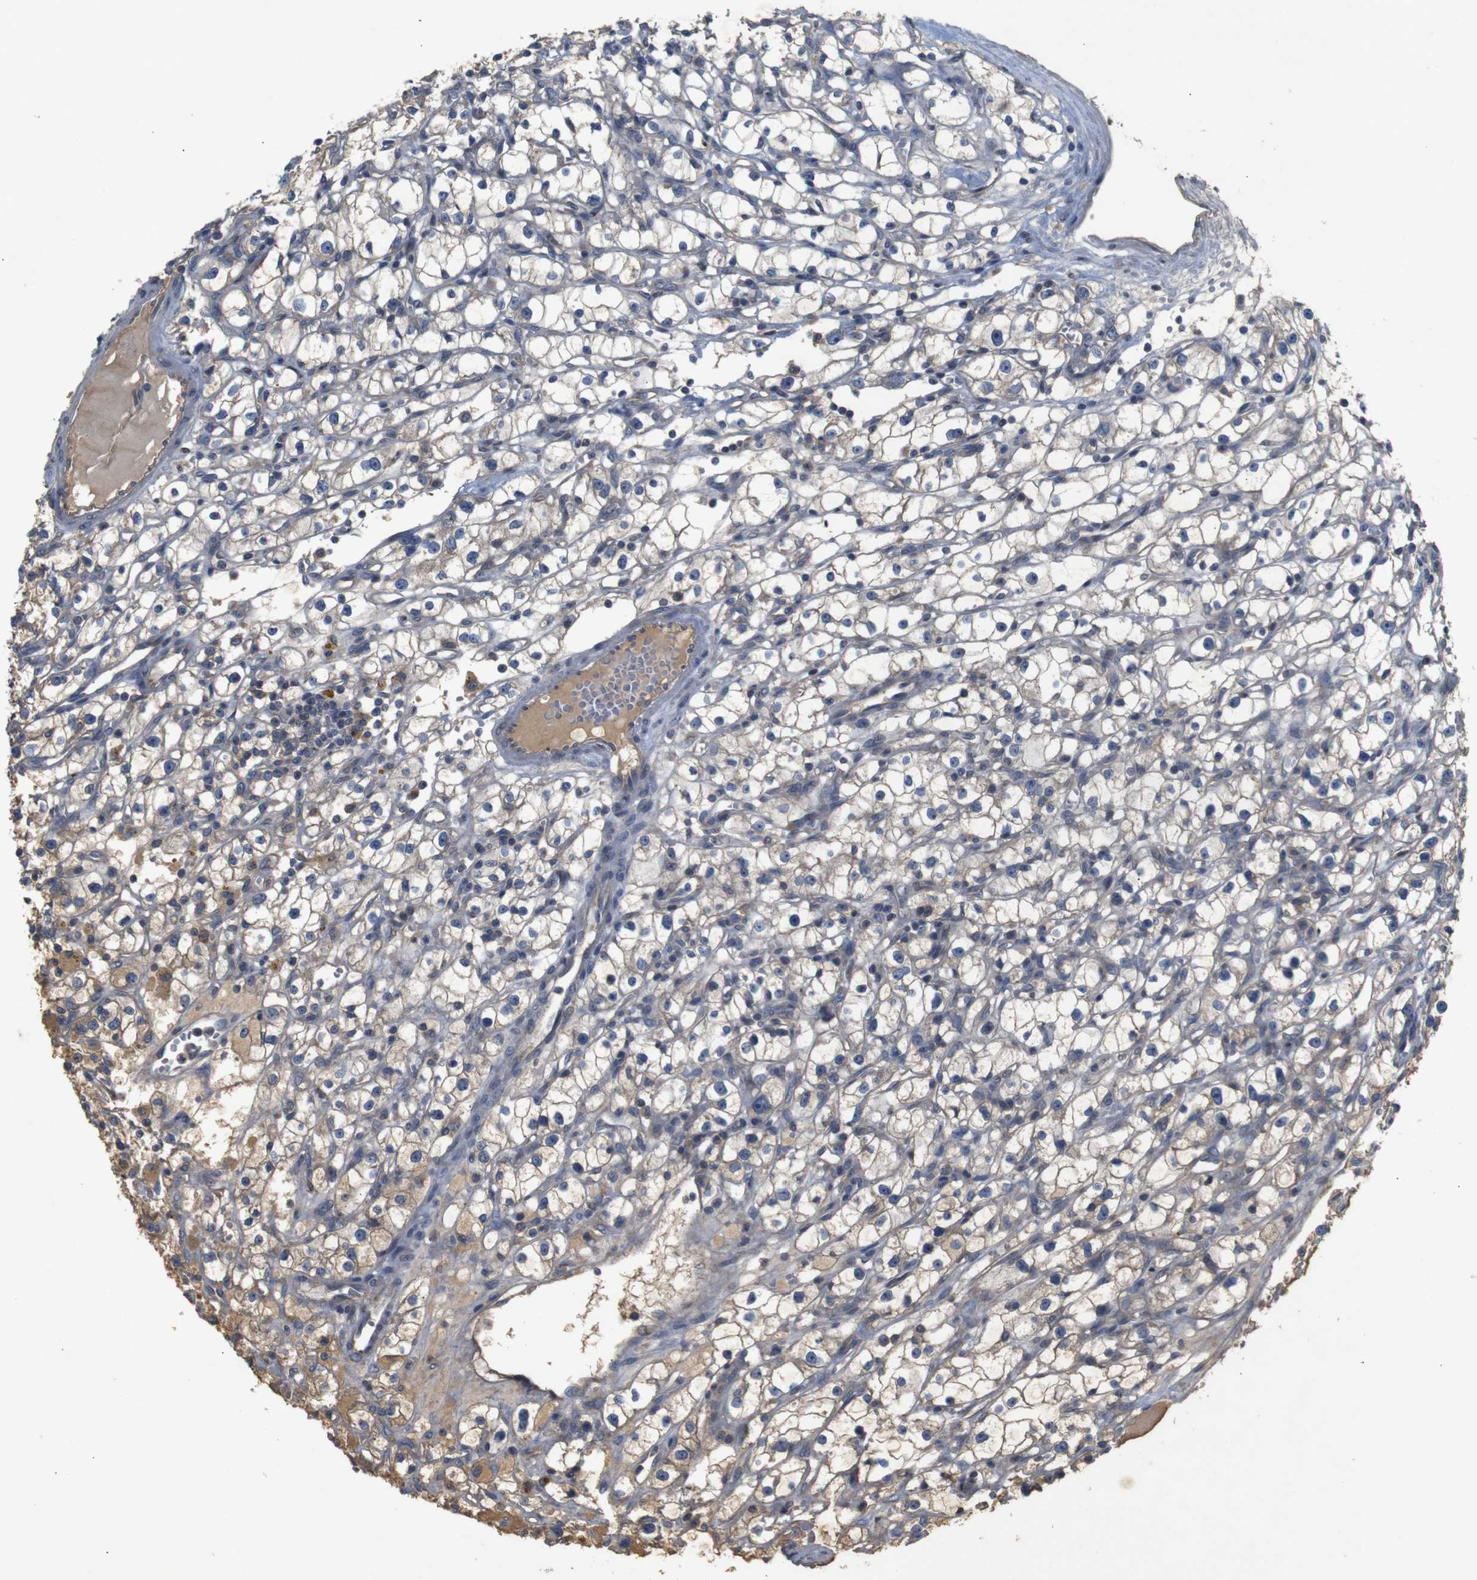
{"staining": {"intensity": "weak", "quantity": "<25%", "location": "cytoplasmic/membranous"}, "tissue": "renal cancer", "cell_type": "Tumor cells", "image_type": "cancer", "snomed": [{"axis": "morphology", "description": "Adenocarcinoma, NOS"}, {"axis": "topography", "description": "Kidney"}], "caption": "DAB (3,3'-diaminobenzidine) immunohistochemical staining of human renal cancer demonstrates no significant staining in tumor cells.", "gene": "PTPN1", "patient": {"sex": "male", "age": 56}}